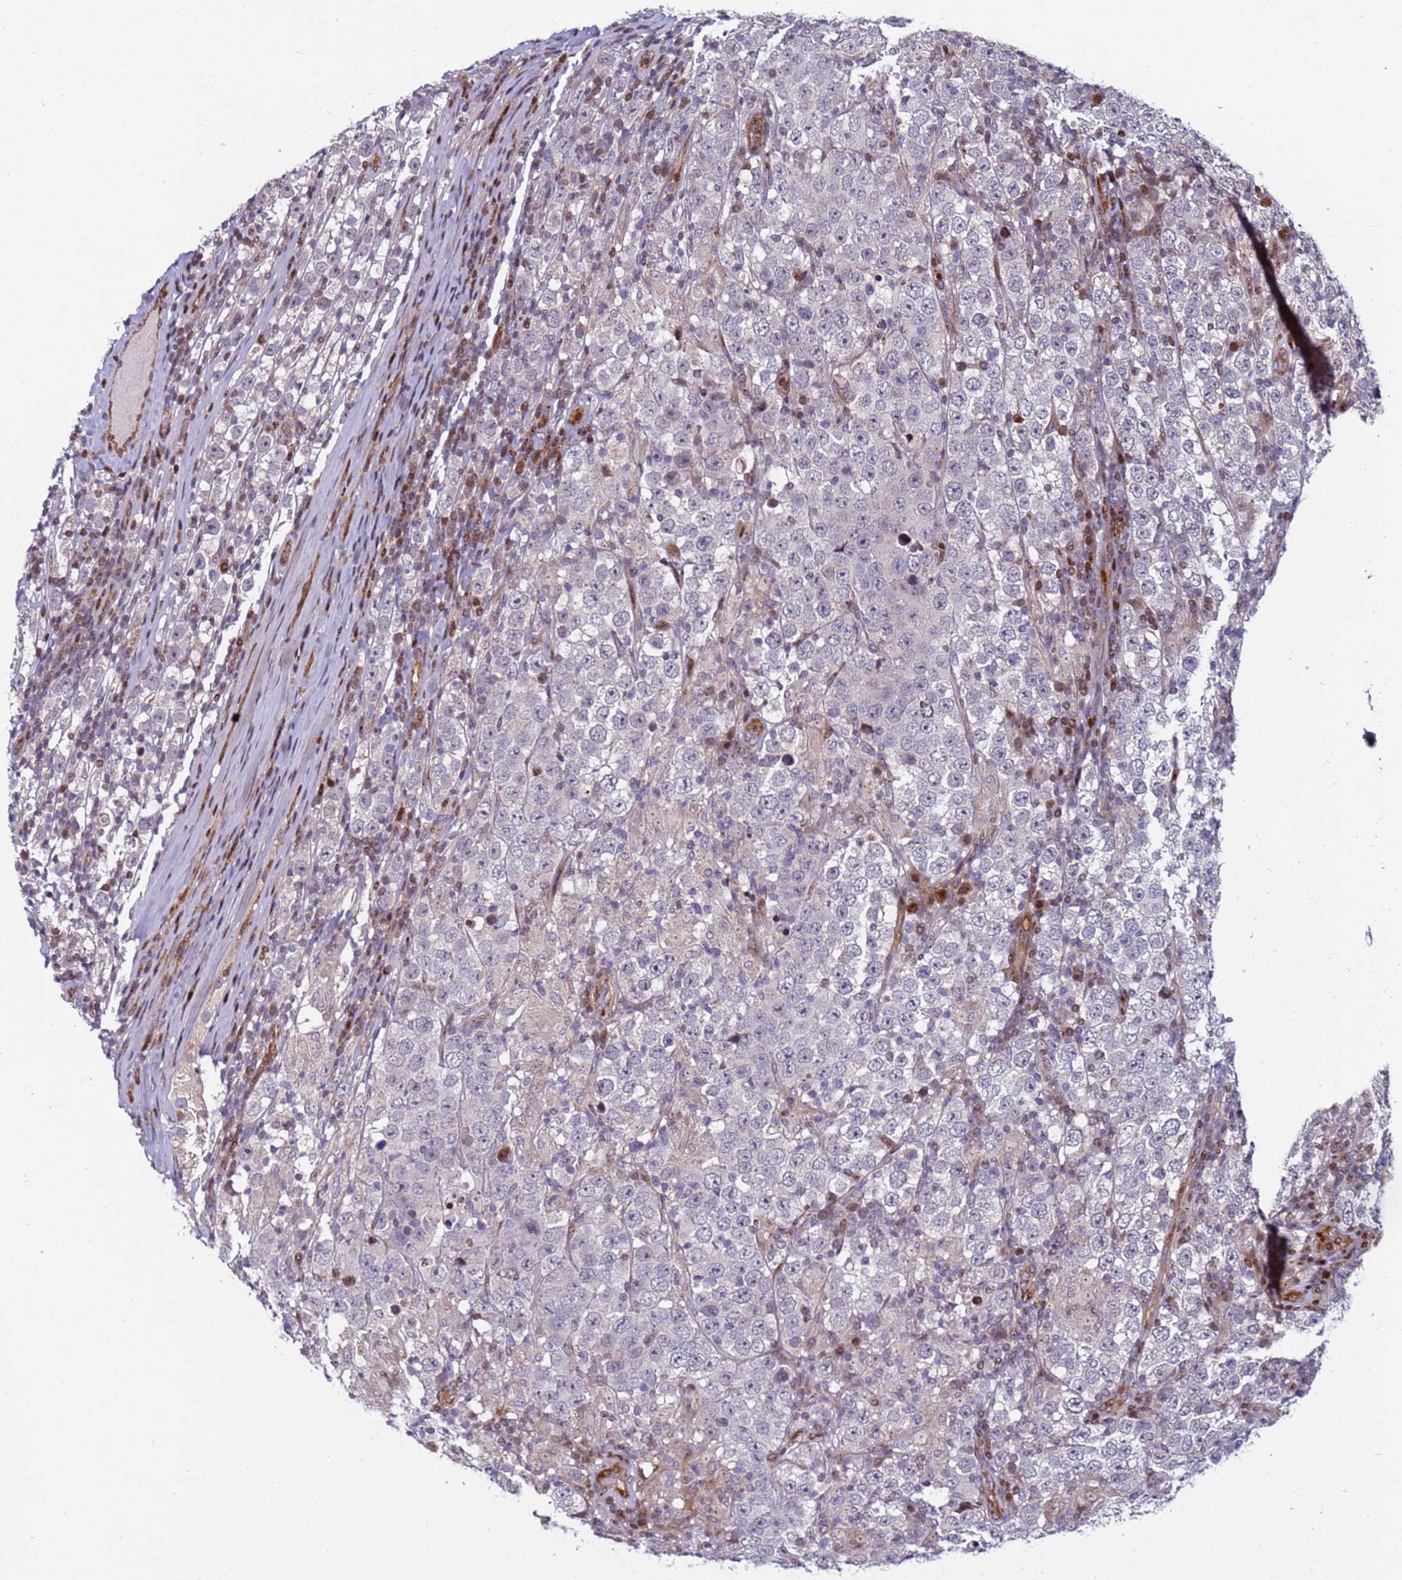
{"staining": {"intensity": "negative", "quantity": "none", "location": "none"}, "tissue": "testis cancer", "cell_type": "Tumor cells", "image_type": "cancer", "snomed": [{"axis": "morphology", "description": "Normal tissue, NOS"}, {"axis": "morphology", "description": "Urothelial carcinoma, High grade"}, {"axis": "morphology", "description": "Seminoma, NOS"}, {"axis": "morphology", "description": "Carcinoma, Embryonal, NOS"}, {"axis": "topography", "description": "Urinary bladder"}, {"axis": "topography", "description": "Testis"}], "caption": "A photomicrograph of seminoma (testis) stained for a protein reveals no brown staining in tumor cells.", "gene": "WBP11", "patient": {"sex": "male", "age": 41}}